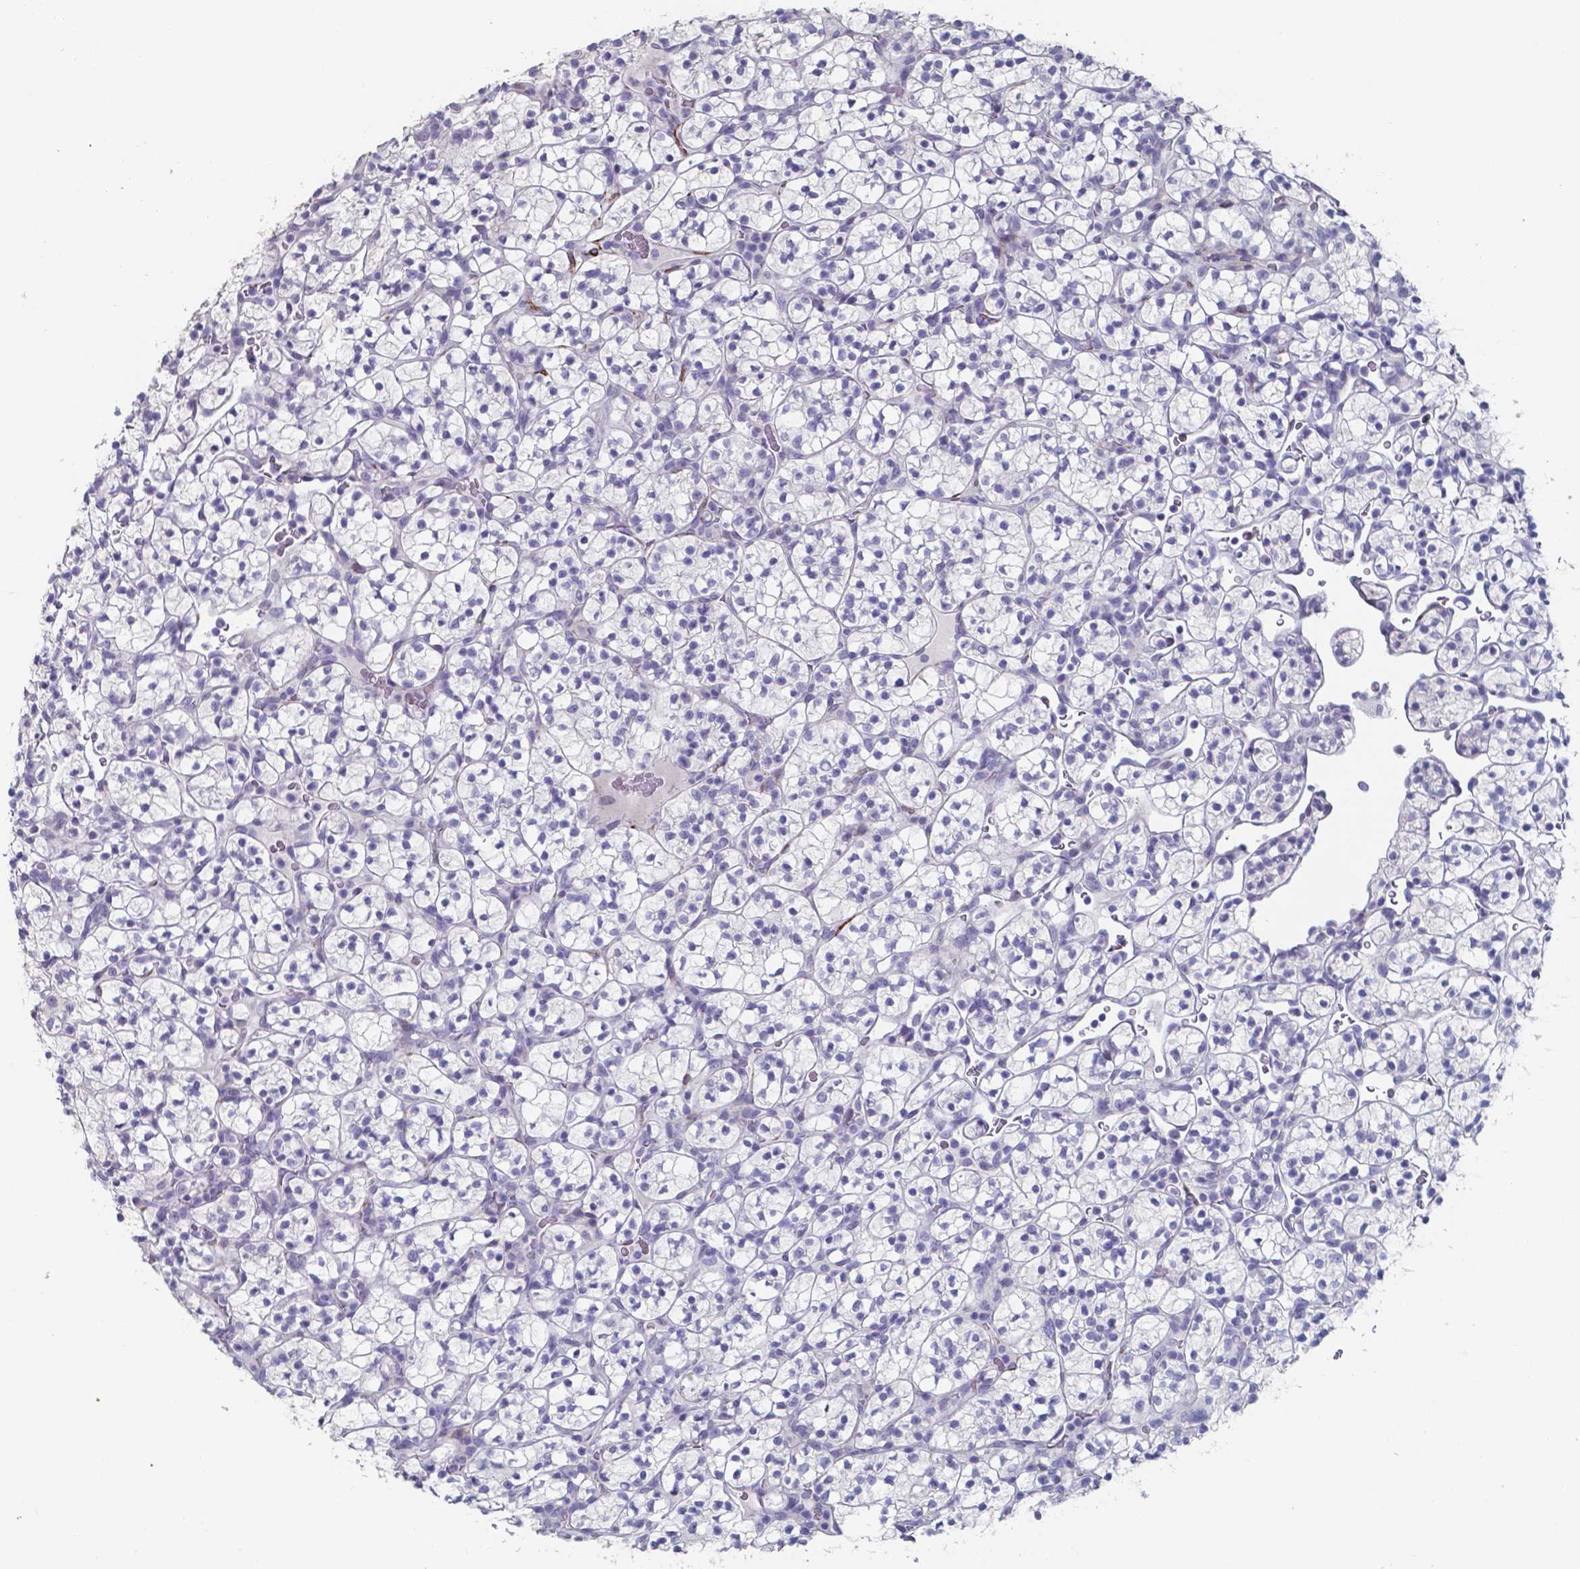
{"staining": {"intensity": "negative", "quantity": "none", "location": "none"}, "tissue": "renal cancer", "cell_type": "Tumor cells", "image_type": "cancer", "snomed": [{"axis": "morphology", "description": "Adenocarcinoma, NOS"}, {"axis": "topography", "description": "Kidney"}], "caption": "Tumor cells show no significant positivity in adenocarcinoma (renal).", "gene": "PLA2R1", "patient": {"sex": "female", "age": 89}}